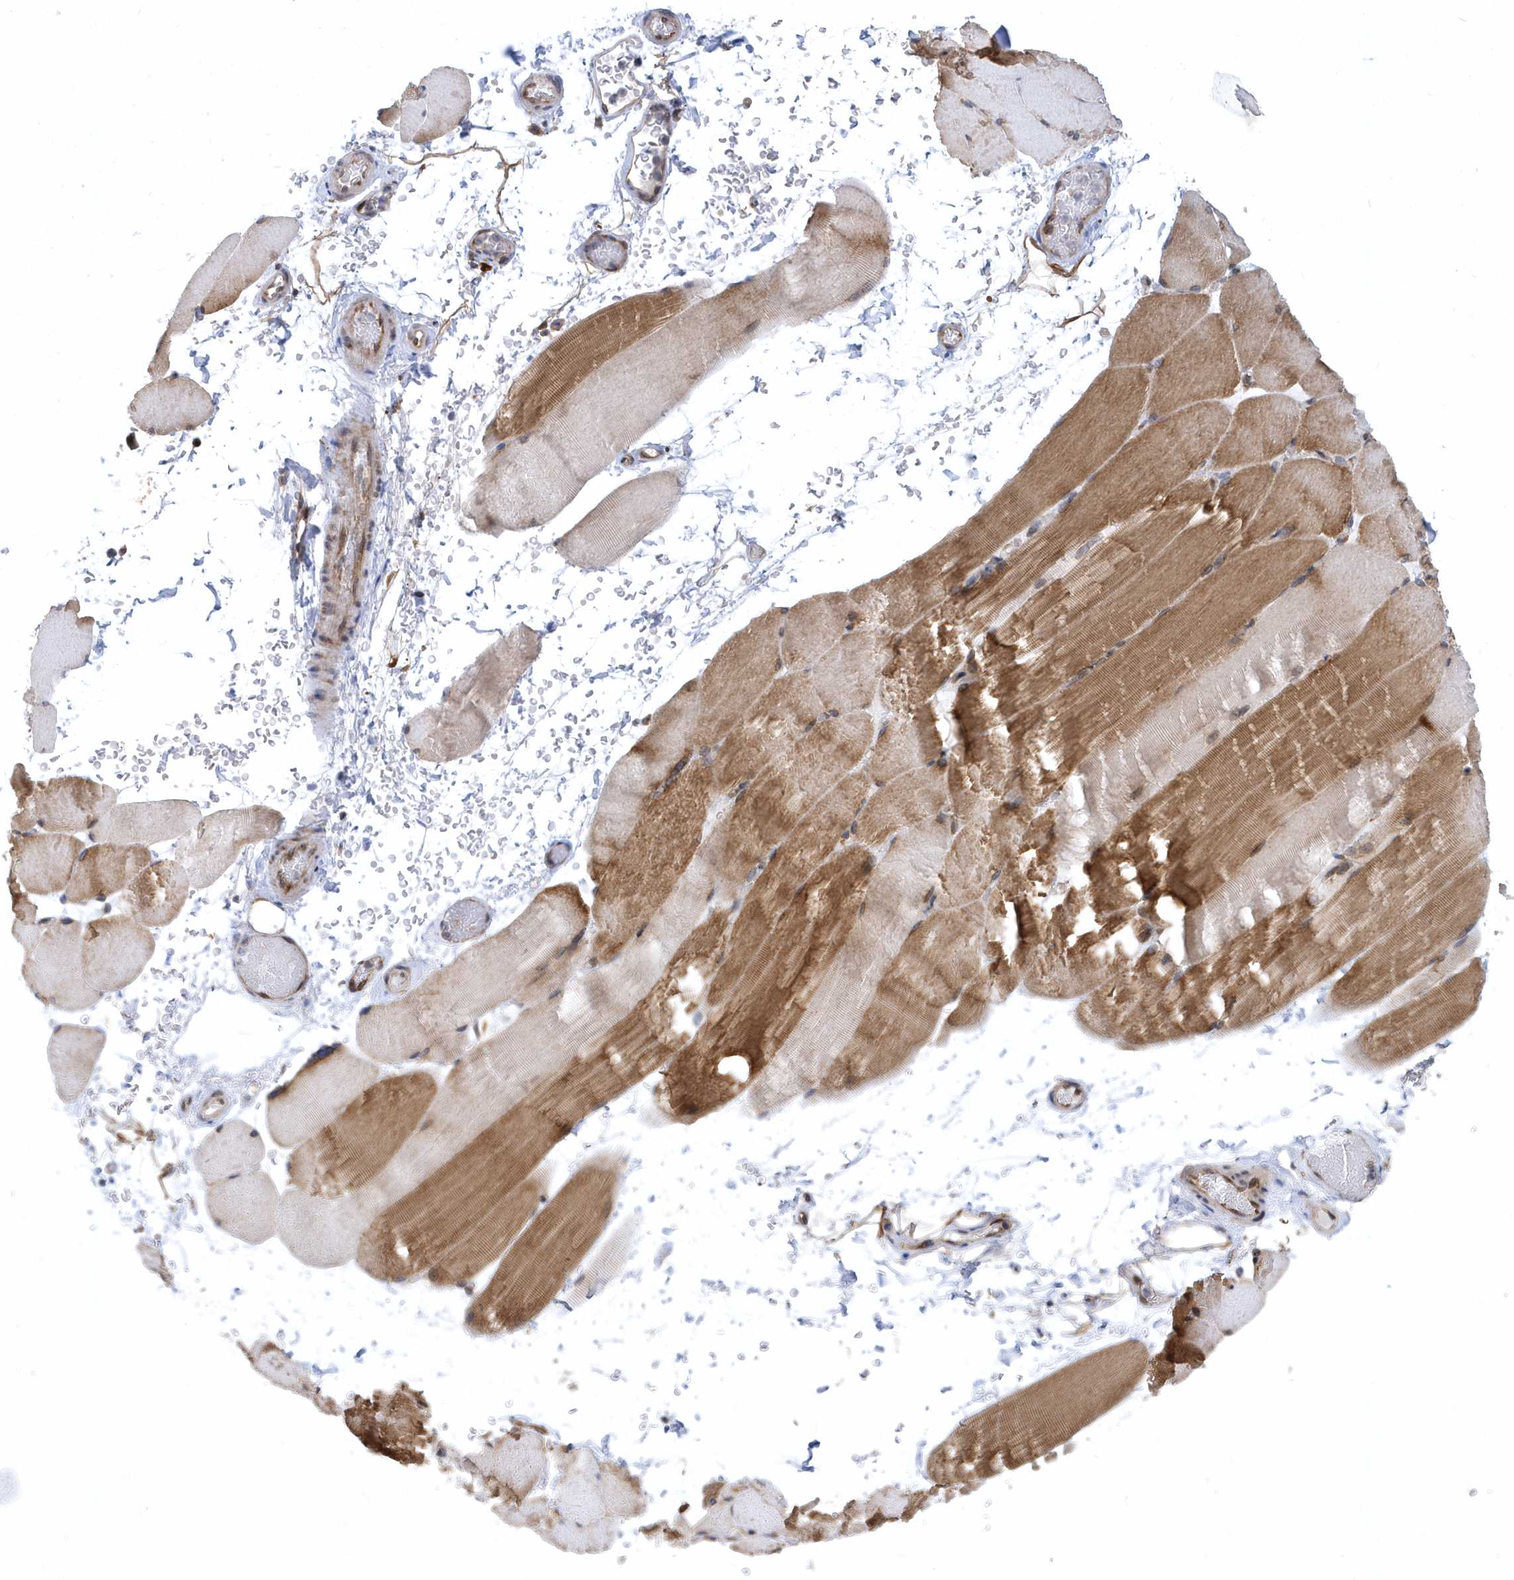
{"staining": {"intensity": "moderate", "quantity": "25%-75%", "location": "cytoplasmic/membranous"}, "tissue": "skeletal muscle", "cell_type": "Myocytes", "image_type": "normal", "snomed": [{"axis": "morphology", "description": "Normal tissue, NOS"}, {"axis": "topography", "description": "Skeletal muscle"}, {"axis": "topography", "description": "Parathyroid gland"}], "caption": "Immunohistochemistry micrograph of normal human skeletal muscle stained for a protein (brown), which exhibits medium levels of moderate cytoplasmic/membranous expression in approximately 25%-75% of myocytes.", "gene": "PHF1", "patient": {"sex": "female", "age": 37}}